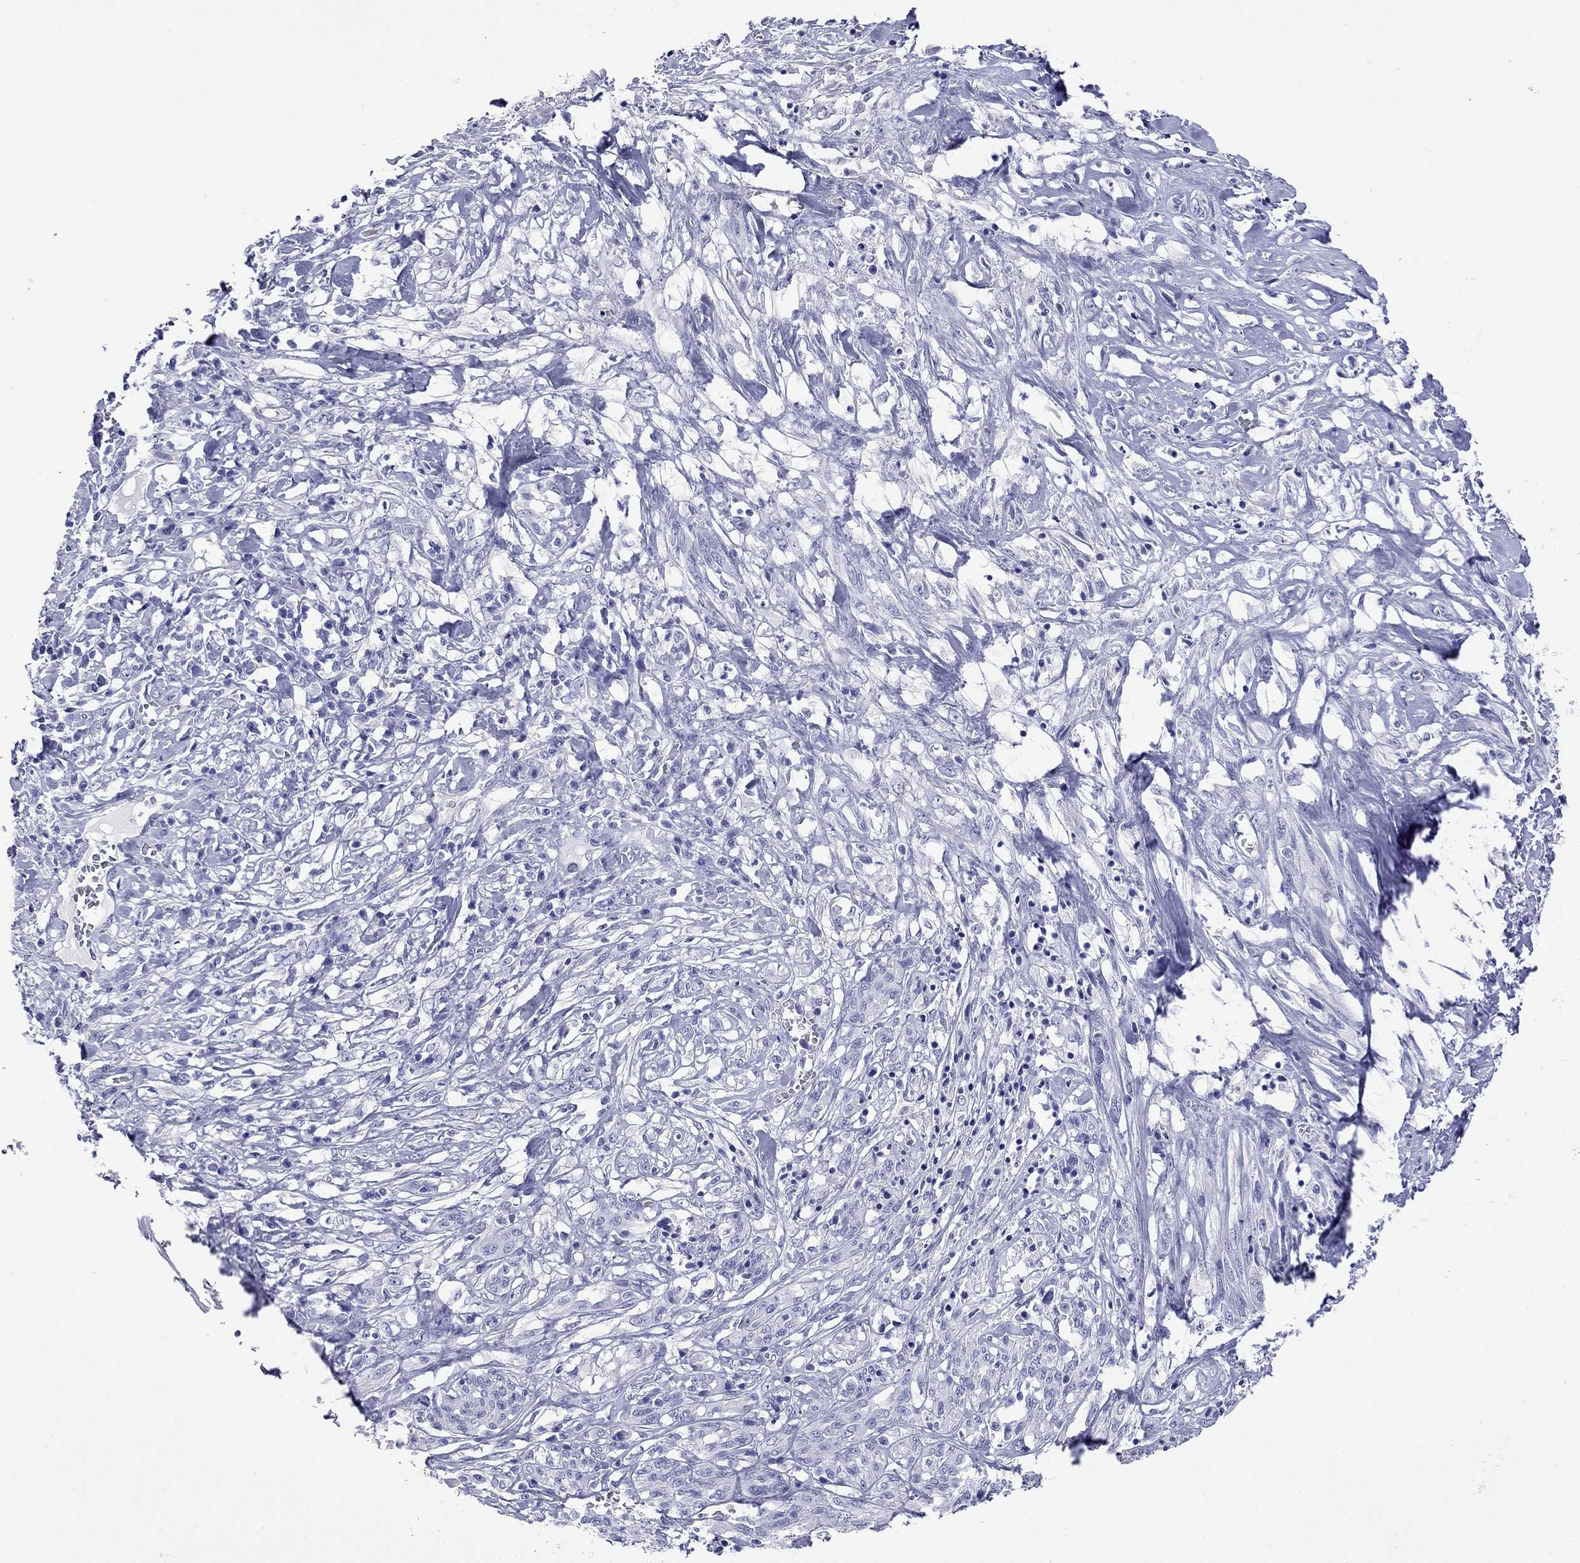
{"staining": {"intensity": "negative", "quantity": "none", "location": "none"}, "tissue": "melanoma", "cell_type": "Tumor cells", "image_type": "cancer", "snomed": [{"axis": "morphology", "description": "Malignant melanoma, NOS"}, {"axis": "topography", "description": "Skin"}], "caption": "Immunohistochemistry of malignant melanoma reveals no staining in tumor cells.", "gene": "KIAA2012", "patient": {"sex": "female", "age": 91}}